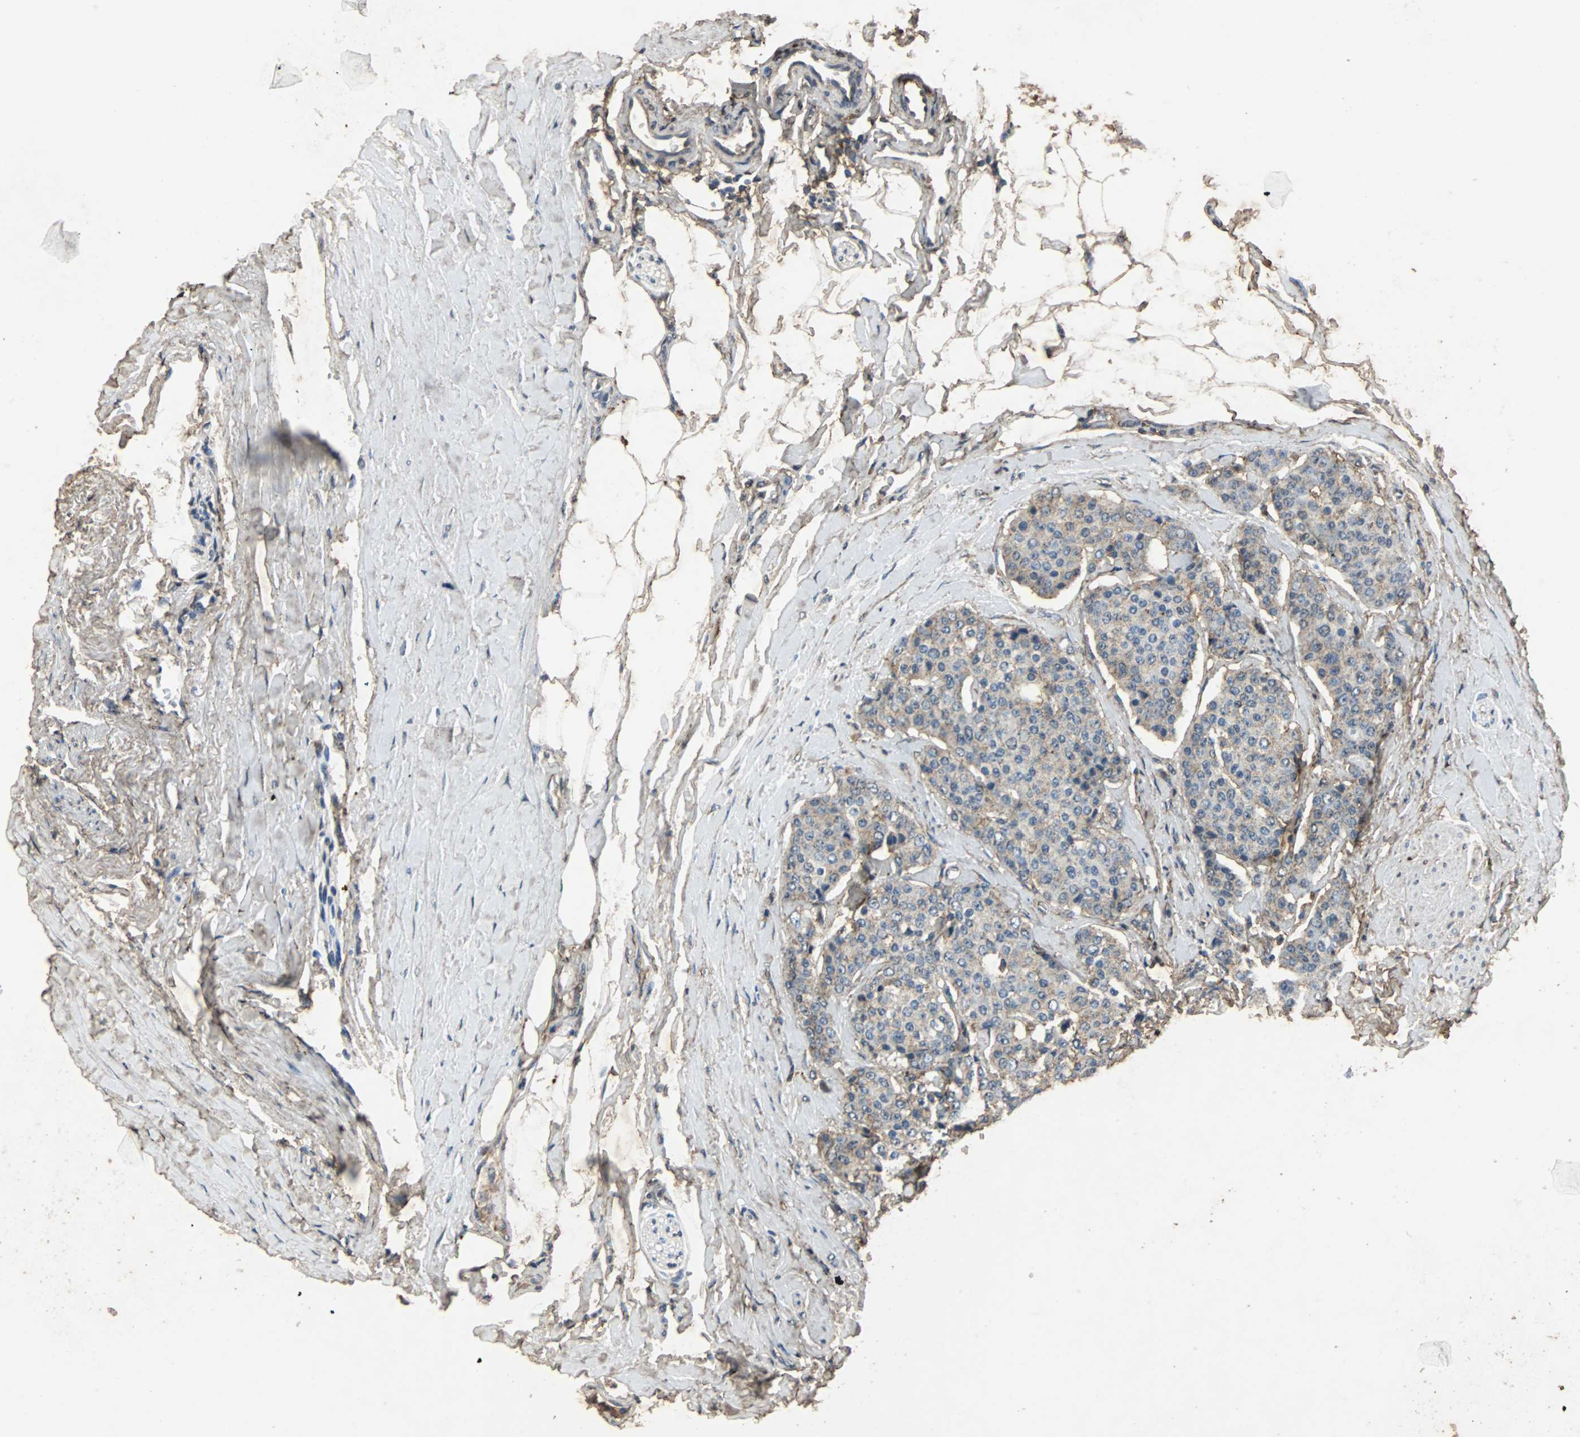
{"staining": {"intensity": "weak", "quantity": ">75%", "location": "cytoplasmic/membranous"}, "tissue": "carcinoid", "cell_type": "Tumor cells", "image_type": "cancer", "snomed": [{"axis": "morphology", "description": "Carcinoid, malignant, NOS"}, {"axis": "topography", "description": "Colon"}], "caption": "Tumor cells reveal weak cytoplasmic/membranous staining in about >75% of cells in carcinoid. Immunohistochemistry (ihc) stains the protein of interest in brown and the nuclei are stained blue.", "gene": "NAA10", "patient": {"sex": "female", "age": 61}}